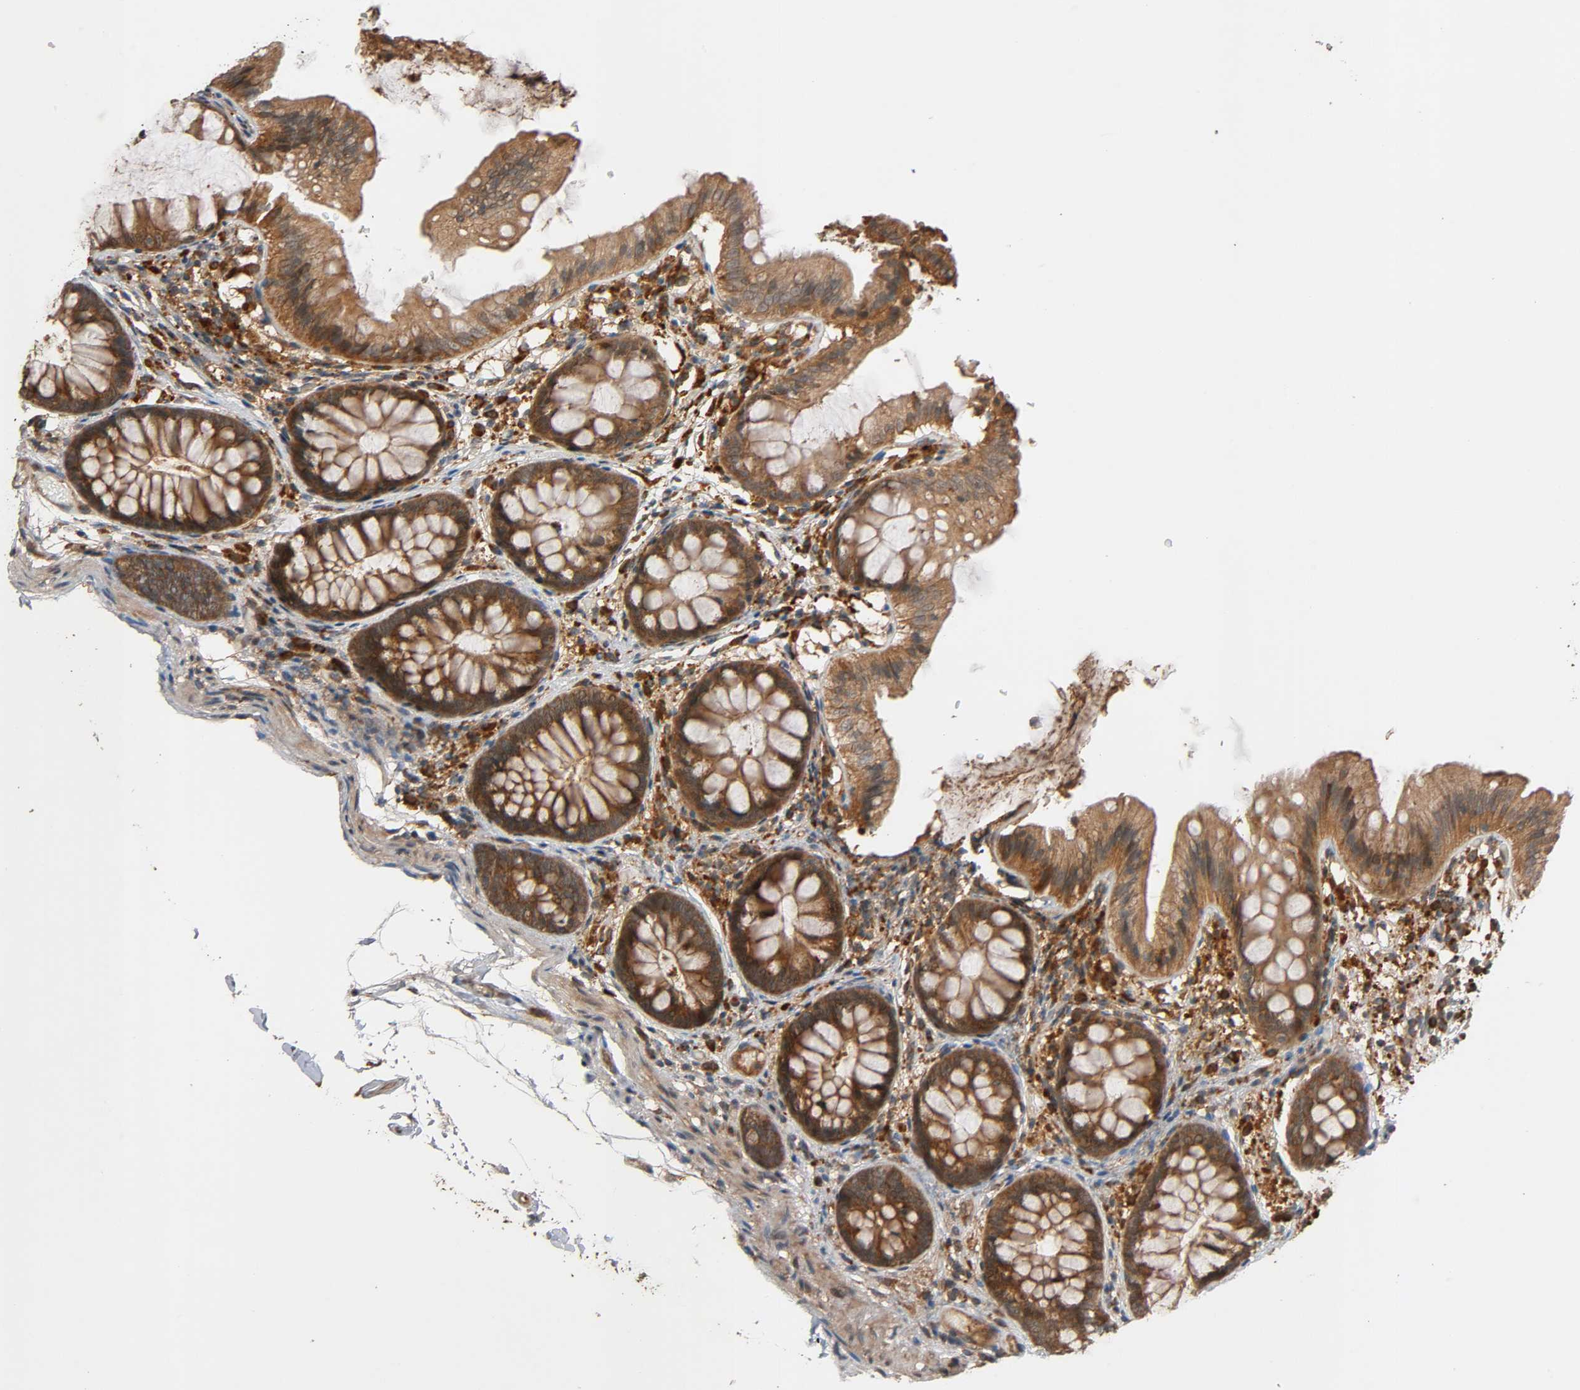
{"staining": {"intensity": "moderate", "quantity": ">75%", "location": "cytoplasmic/membranous"}, "tissue": "colon", "cell_type": "Endothelial cells", "image_type": "normal", "snomed": [{"axis": "morphology", "description": "Normal tissue, NOS"}, {"axis": "topography", "description": "Smooth muscle"}, {"axis": "topography", "description": "Colon"}], "caption": "An image showing moderate cytoplasmic/membranous expression in approximately >75% of endothelial cells in unremarkable colon, as visualized by brown immunohistochemical staining.", "gene": "MAP3K8", "patient": {"sex": "male", "age": 67}}